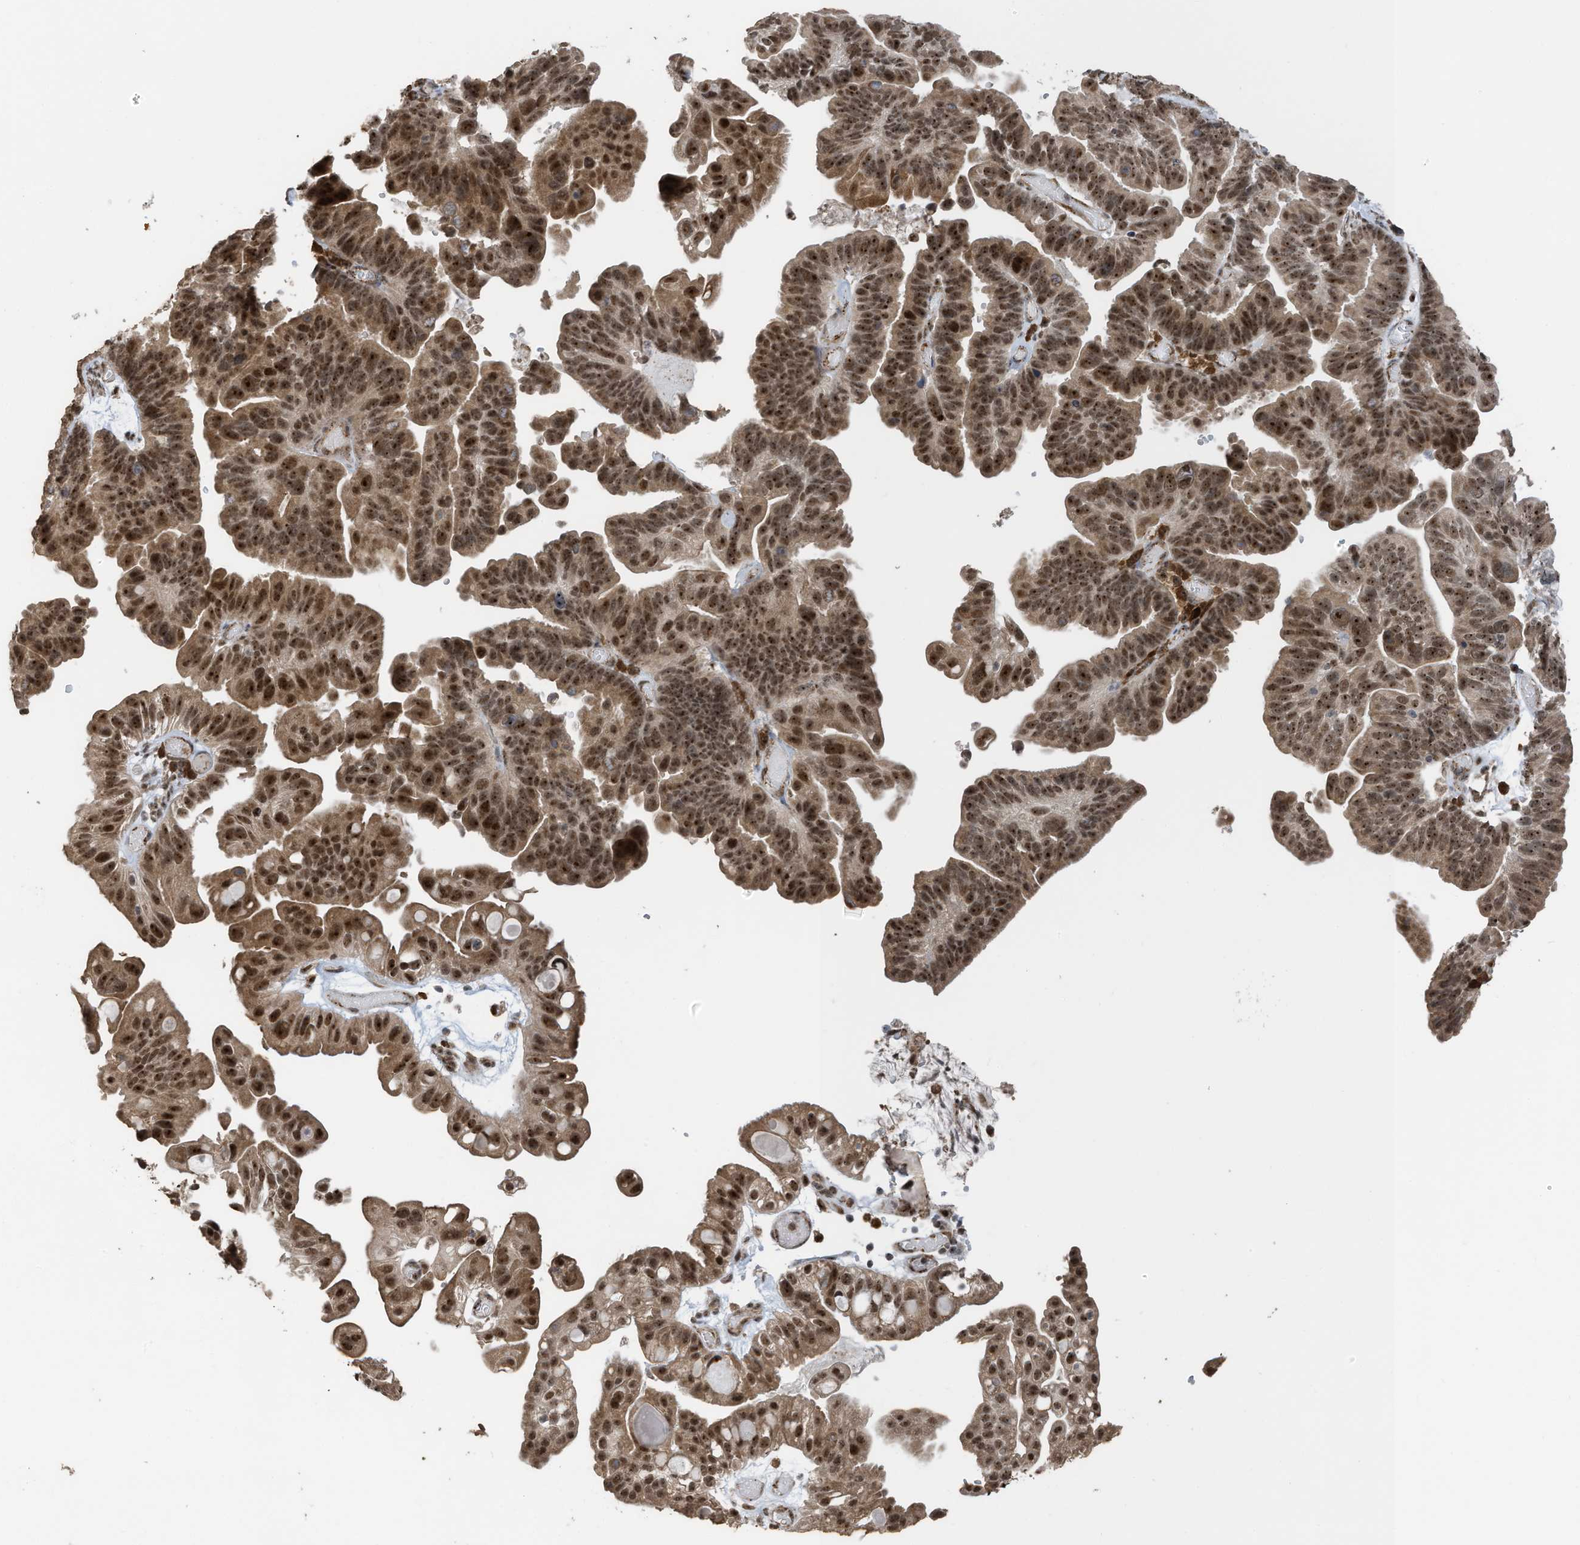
{"staining": {"intensity": "moderate", "quantity": ">75%", "location": "cytoplasmic/membranous,nuclear"}, "tissue": "ovarian cancer", "cell_type": "Tumor cells", "image_type": "cancer", "snomed": [{"axis": "morphology", "description": "Cystadenocarcinoma, serous, NOS"}, {"axis": "topography", "description": "Ovary"}], "caption": "An image of human ovarian cancer (serous cystadenocarcinoma) stained for a protein displays moderate cytoplasmic/membranous and nuclear brown staining in tumor cells.", "gene": "ERLEC1", "patient": {"sex": "female", "age": 56}}